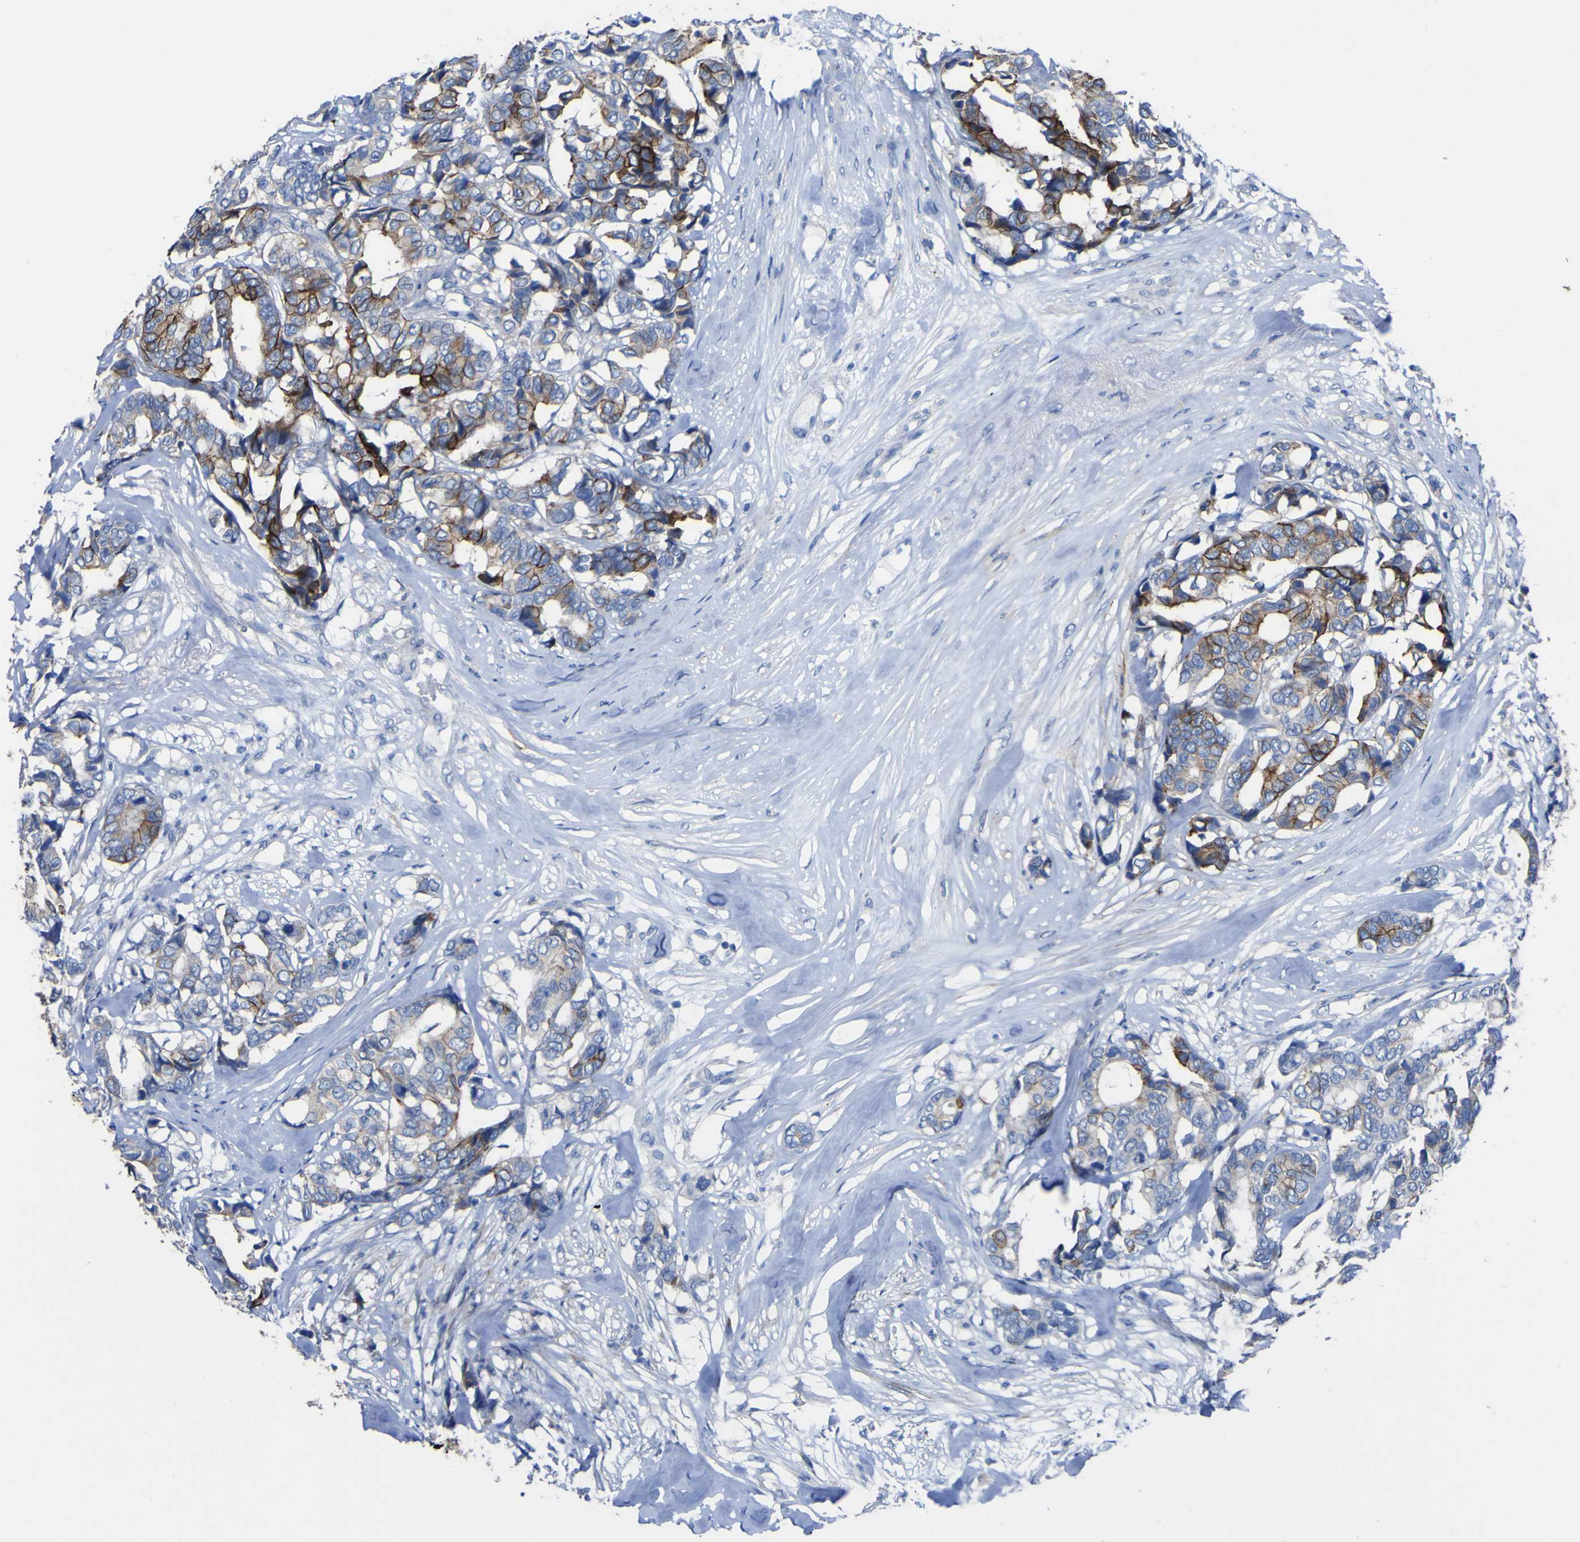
{"staining": {"intensity": "strong", "quantity": "25%-75%", "location": "cytoplasmic/membranous"}, "tissue": "breast cancer", "cell_type": "Tumor cells", "image_type": "cancer", "snomed": [{"axis": "morphology", "description": "Duct carcinoma"}, {"axis": "topography", "description": "Breast"}], "caption": "Approximately 25%-75% of tumor cells in human breast cancer show strong cytoplasmic/membranous protein expression as visualized by brown immunohistochemical staining.", "gene": "AGO4", "patient": {"sex": "female", "age": 87}}